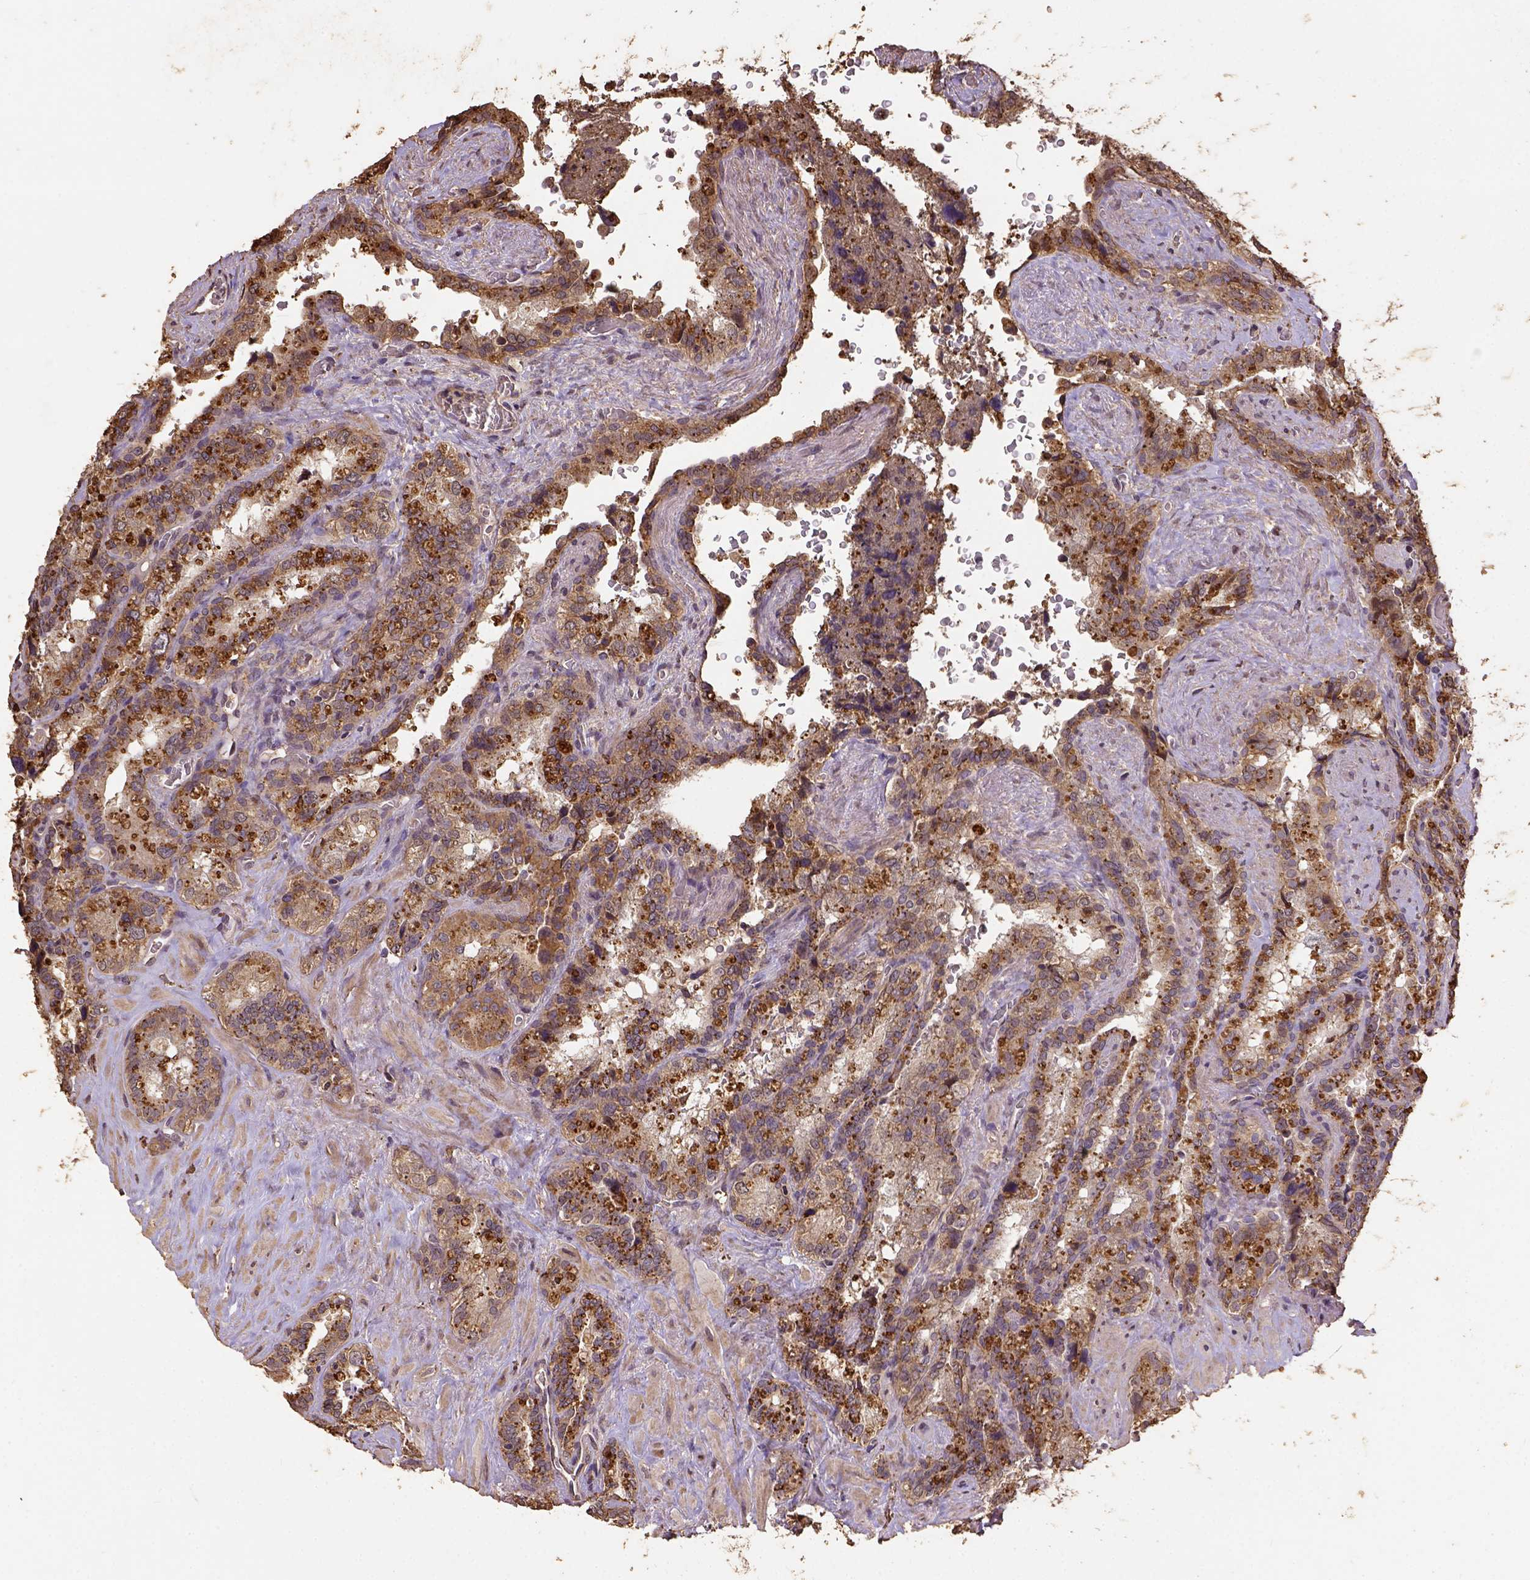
{"staining": {"intensity": "weak", "quantity": ">75%", "location": "cytoplasmic/membranous"}, "tissue": "seminal vesicle", "cell_type": "Glandular cells", "image_type": "normal", "snomed": [{"axis": "morphology", "description": "Normal tissue, NOS"}, {"axis": "topography", "description": "Prostate"}, {"axis": "topography", "description": "Seminal veicle"}], "caption": "A micrograph showing weak cytoplasmic/membranous expression in about >75% of glandular cells in normal seminal vesicle, as visualized by brown immunohistochemical staining.", "gene": "ATP1B3", "patient": {"sex": "male", "age": 71}}